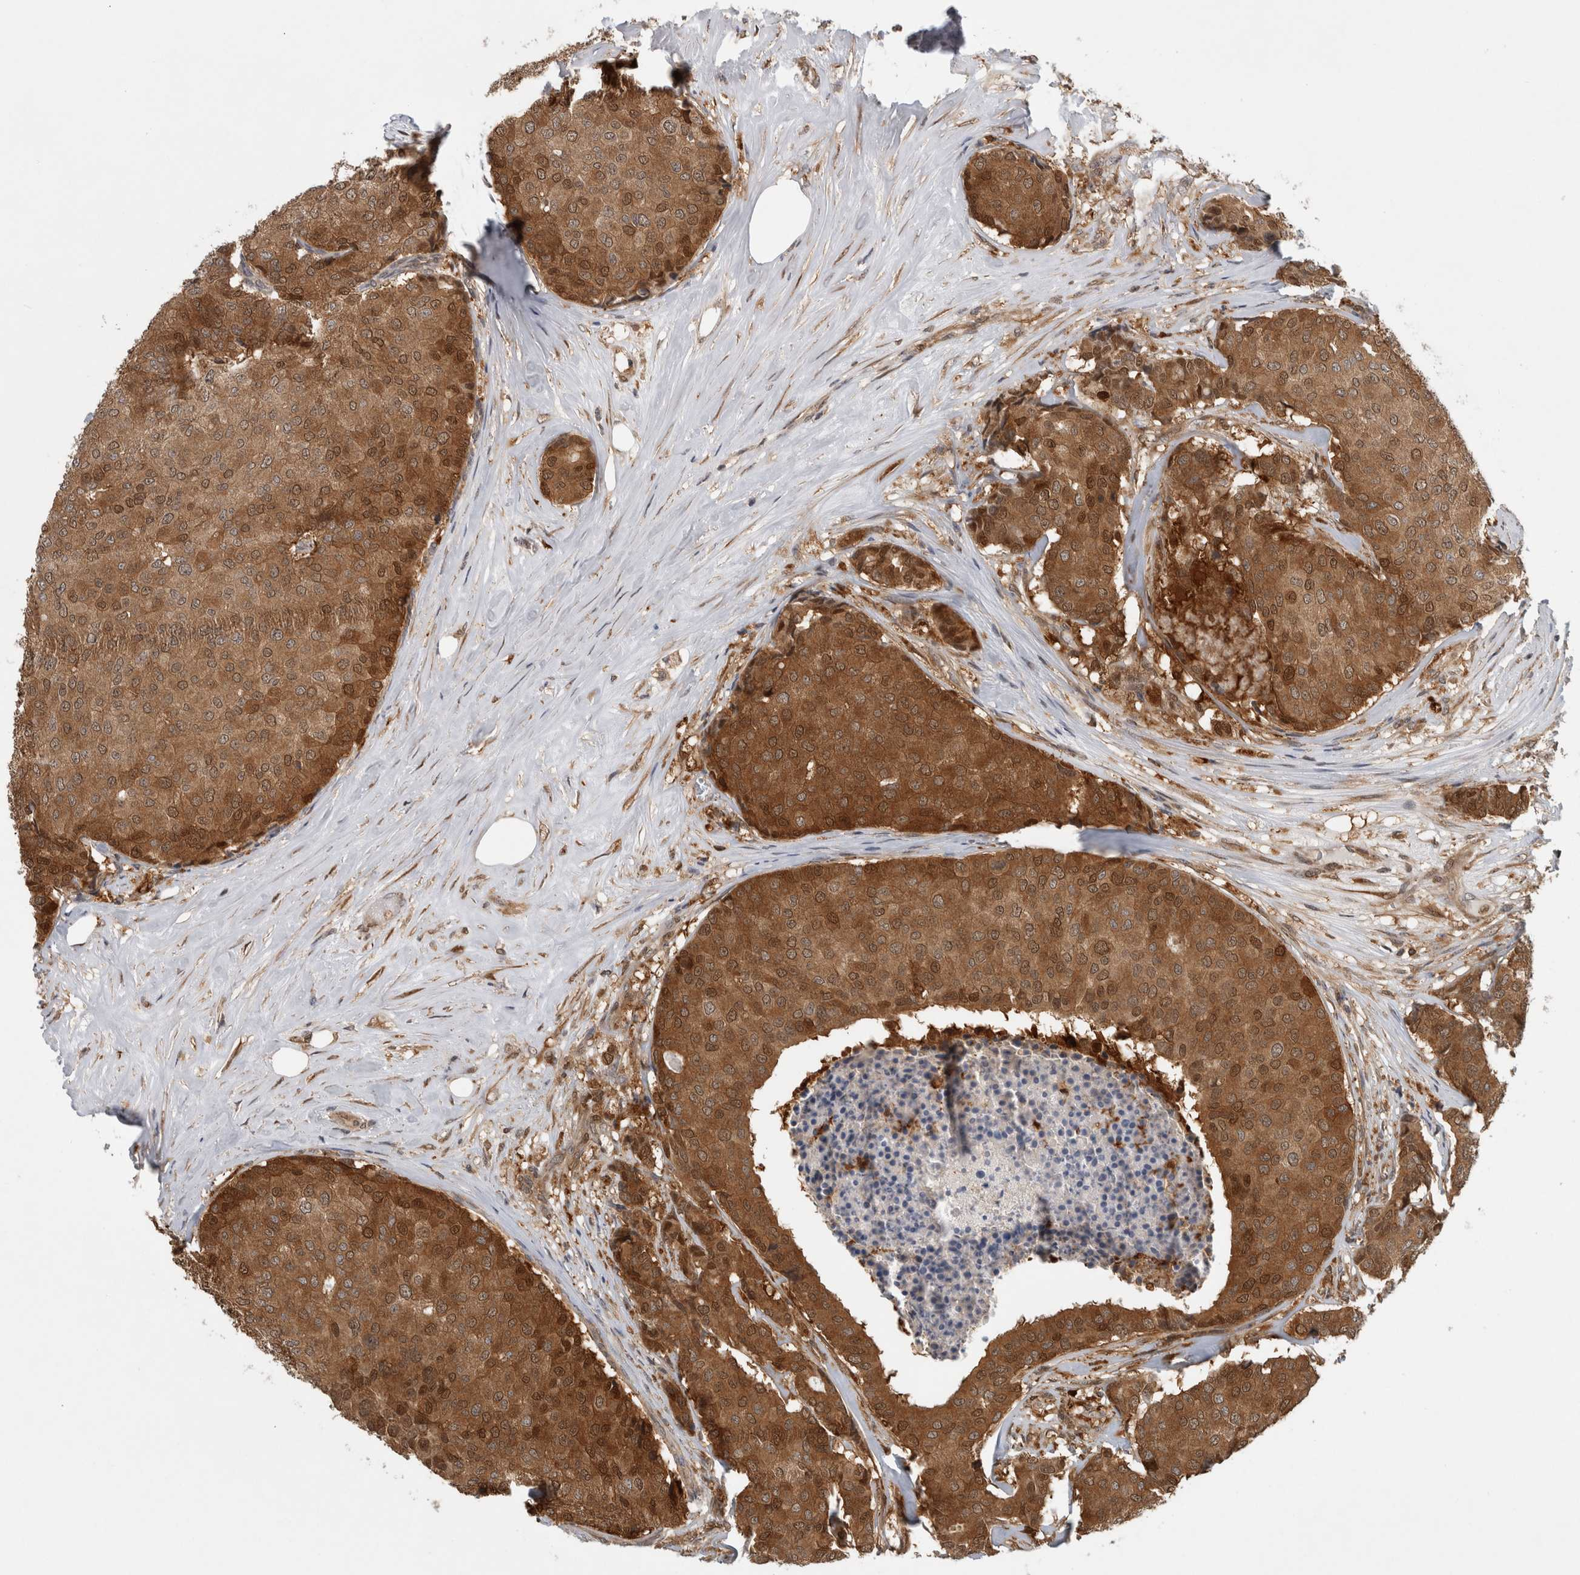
{"staining": {"intensity": "moderate", "quantity": ">75%", "location": "cytoplasmic/membranous,nuclear"}, "tissue": "breast cancer", "cell_type": "Tumor cells", "image_type": "cancer", "snomed": [{"axis": "morphology", "description": "Duct carcinoma"}, {"axis": "topography", "description": "Breast"}], "caption": "The photomicrograph exhibits staining of breast cancer, revealing moderate cytoplasmic/membranous and nuclear protein expression (brown color) within tumor cells.", "gene": "ASTN2", "patient": {"sex": "female", "age": 75}}